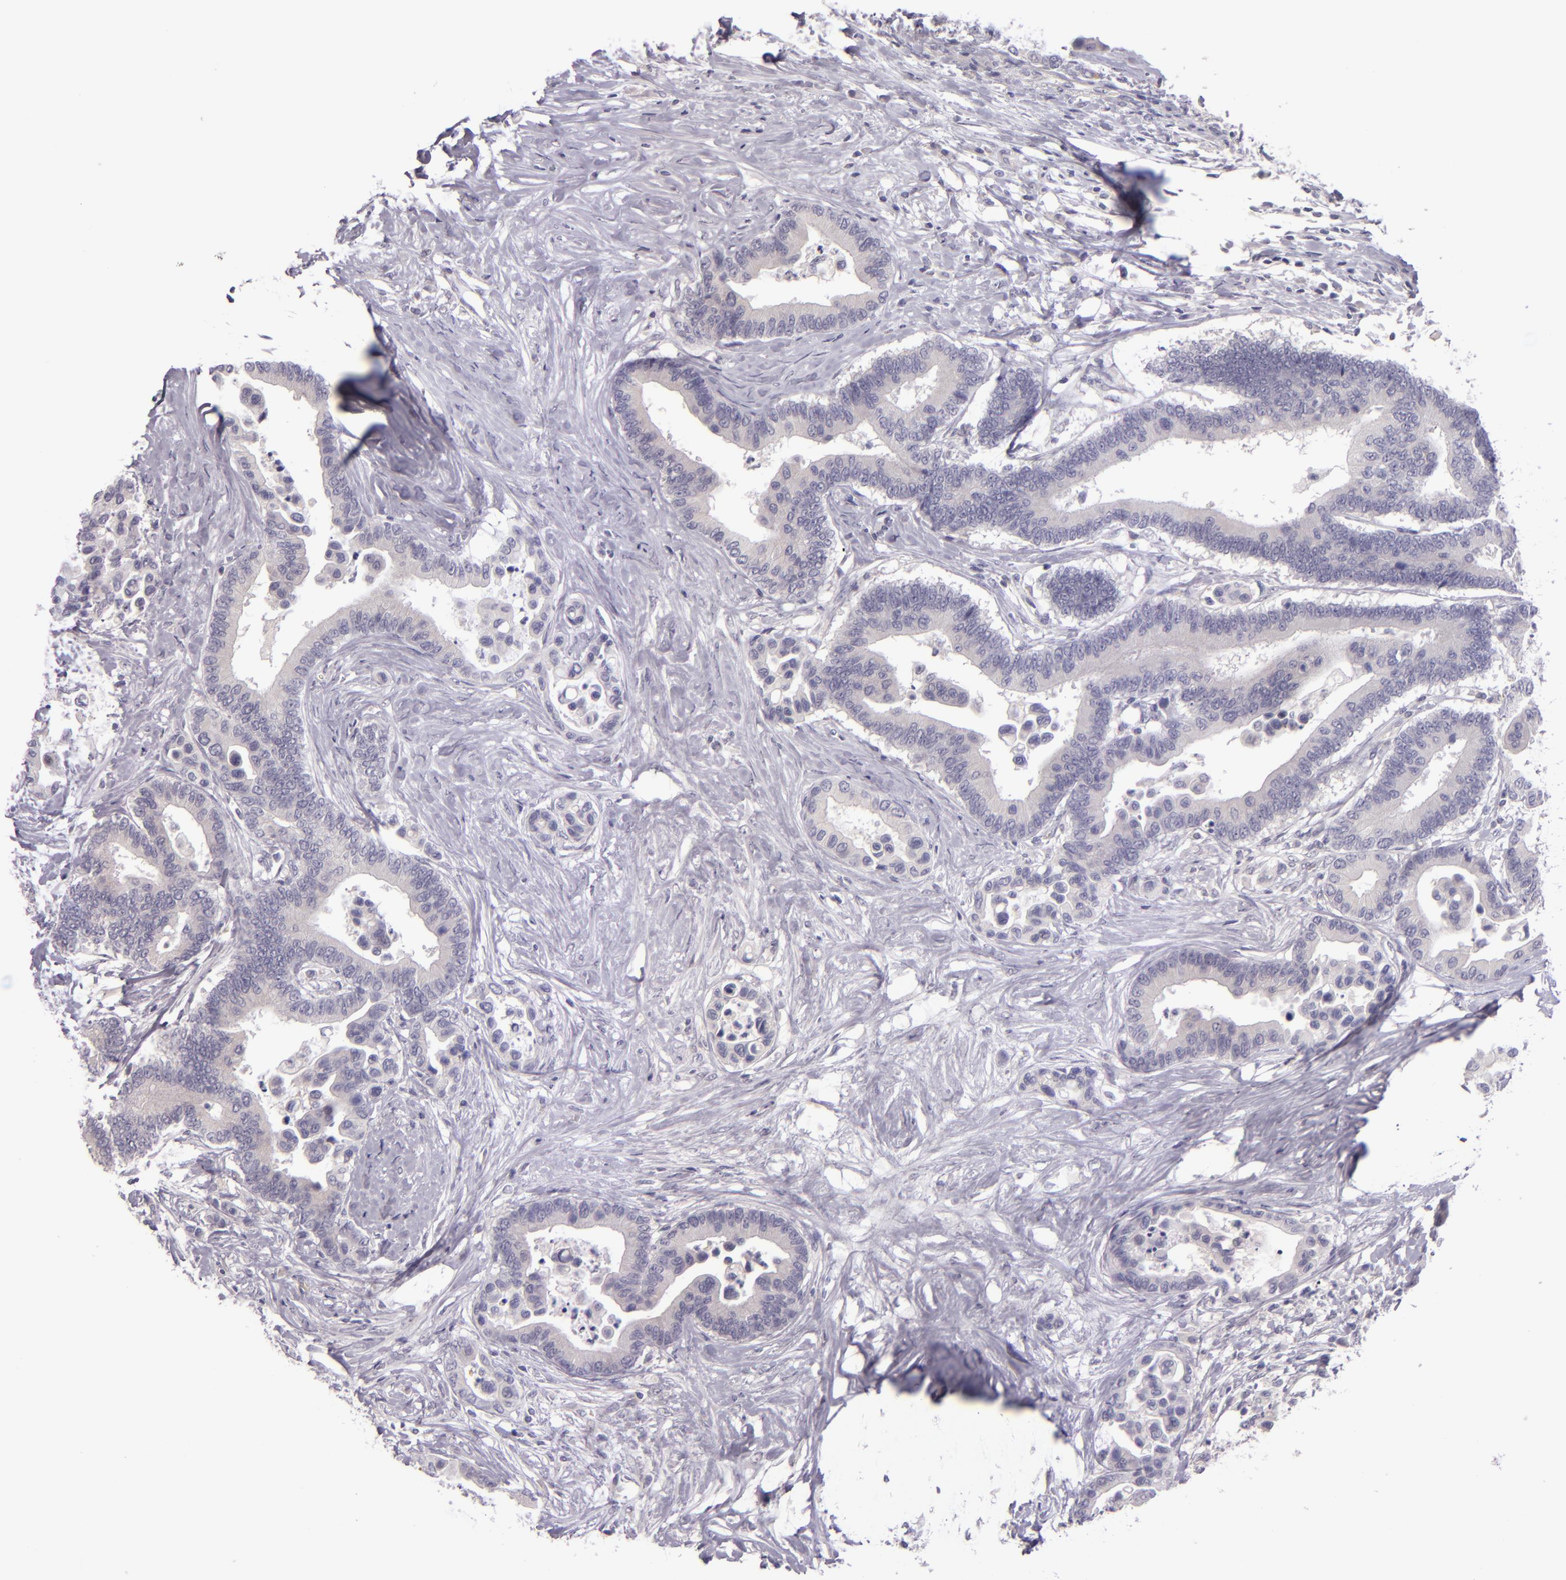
{"staining": {"intensity": "negative", "quantity": "none", "location": "none"}, "tissue": "colorectal cancer", "cell_type": "Tumor cells", "image_type": "cancer", "snomed": [{"axis": "morphology", "description": "Adenocarcinoma, NOS"}, {"axis": "topography", "description": "Colon"}], "caption": "An immunohistochemistry micrograph of adenocarcinoma (colorectal) is shown. There is no staining in tumor cells of adenocarcinoma (colorectal).", "gene": "SNCB", "patient": {"sex": "male", "age": 82}}